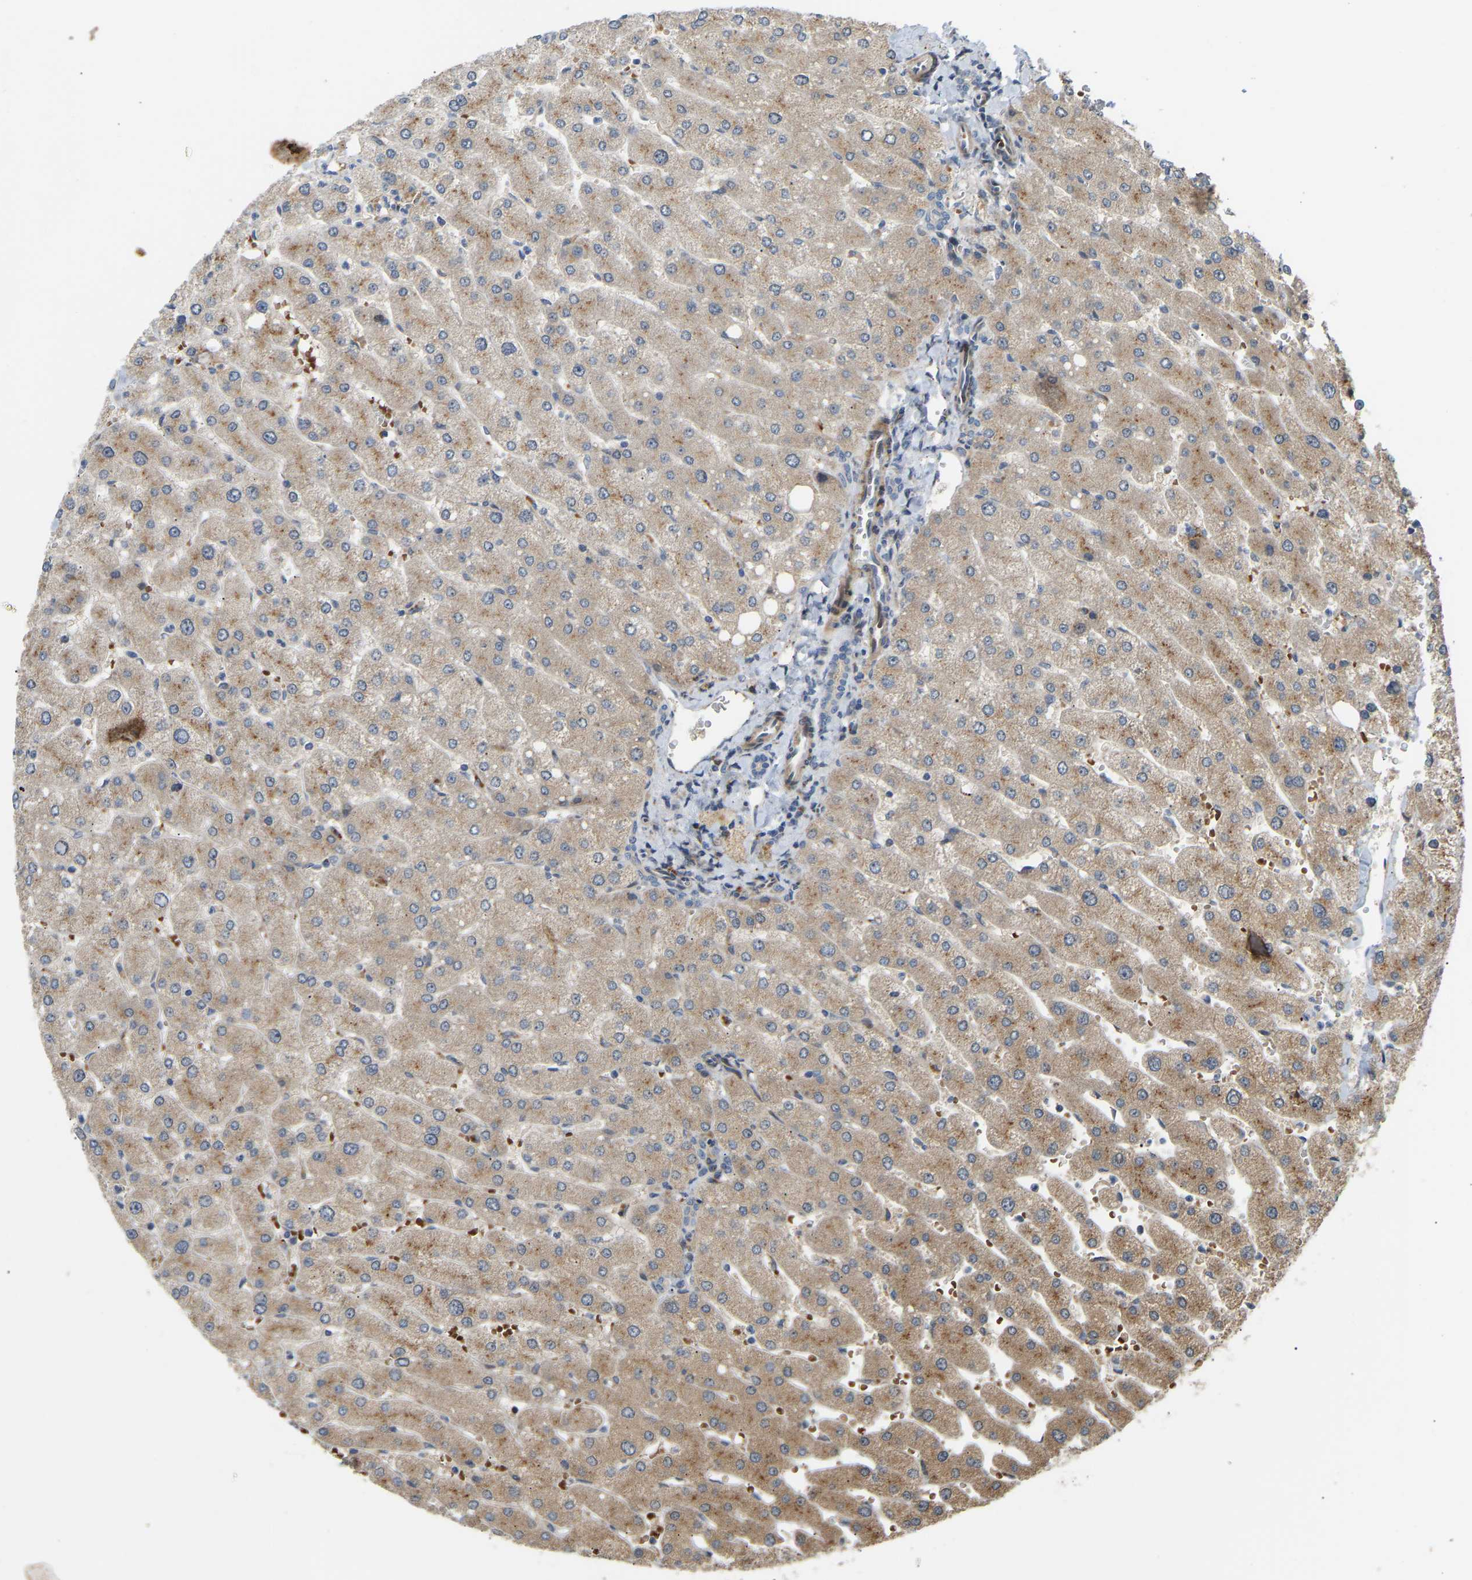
{"staining": {"intensity": "weak", "quantity": "<25%", "location": "cytoplasmic/membranous"}, "tissue": "liver", "cell_type": "Cholangiocytes", "image_type": "normal", "snomed": [{"axis": "morphology", "description": "Normal tissue, NOS"}, {"axis": "topography", "description": "Liver"}], "caption": "DAB immunohistochemical staining of unremarkable human liver reveals no significant expression in cholangiocytes.", "gene": "POGLUT2", "patient": {"sex": "male", "age": 55}}